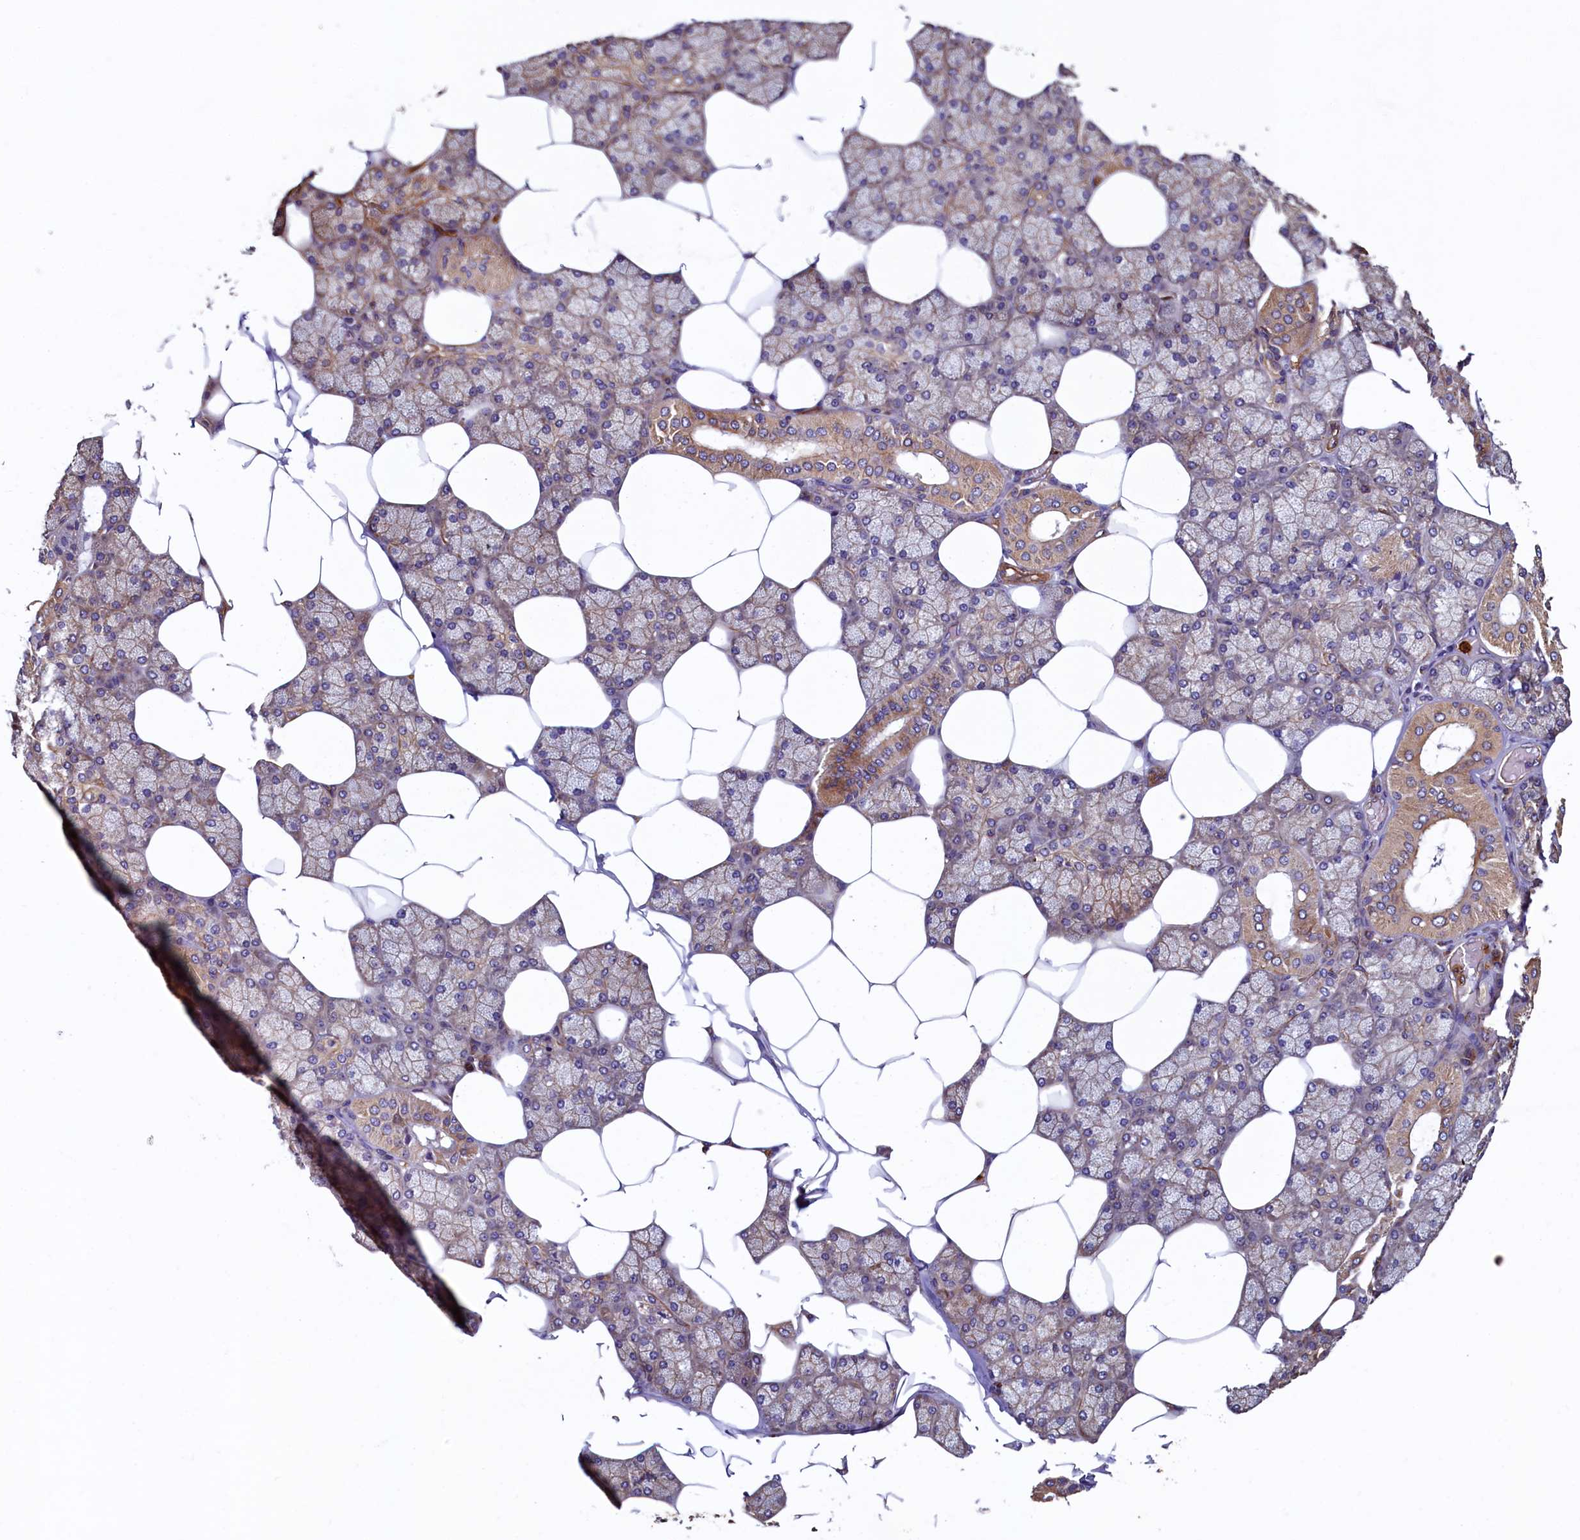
{"staining": {"intensity": "moderate", "quantity": "25%-75%", "location": "cytoplasmic/membranous"}, "tissue": "salivary gland", "cell_type": "Glandular cells", "image_type": "normal", "snomed": [{"axis": "morphology", "description": "Normal tissue, NOS"}, {"axis": "topography", "description": "Salivary gland"}], "caption": "Salivary gland stained for a protein displays moderate cytoplasmic/membranous positivity in glandular cells.", "gene": "CCDC102B", "patient": {"sex": "male", "age": 62}}